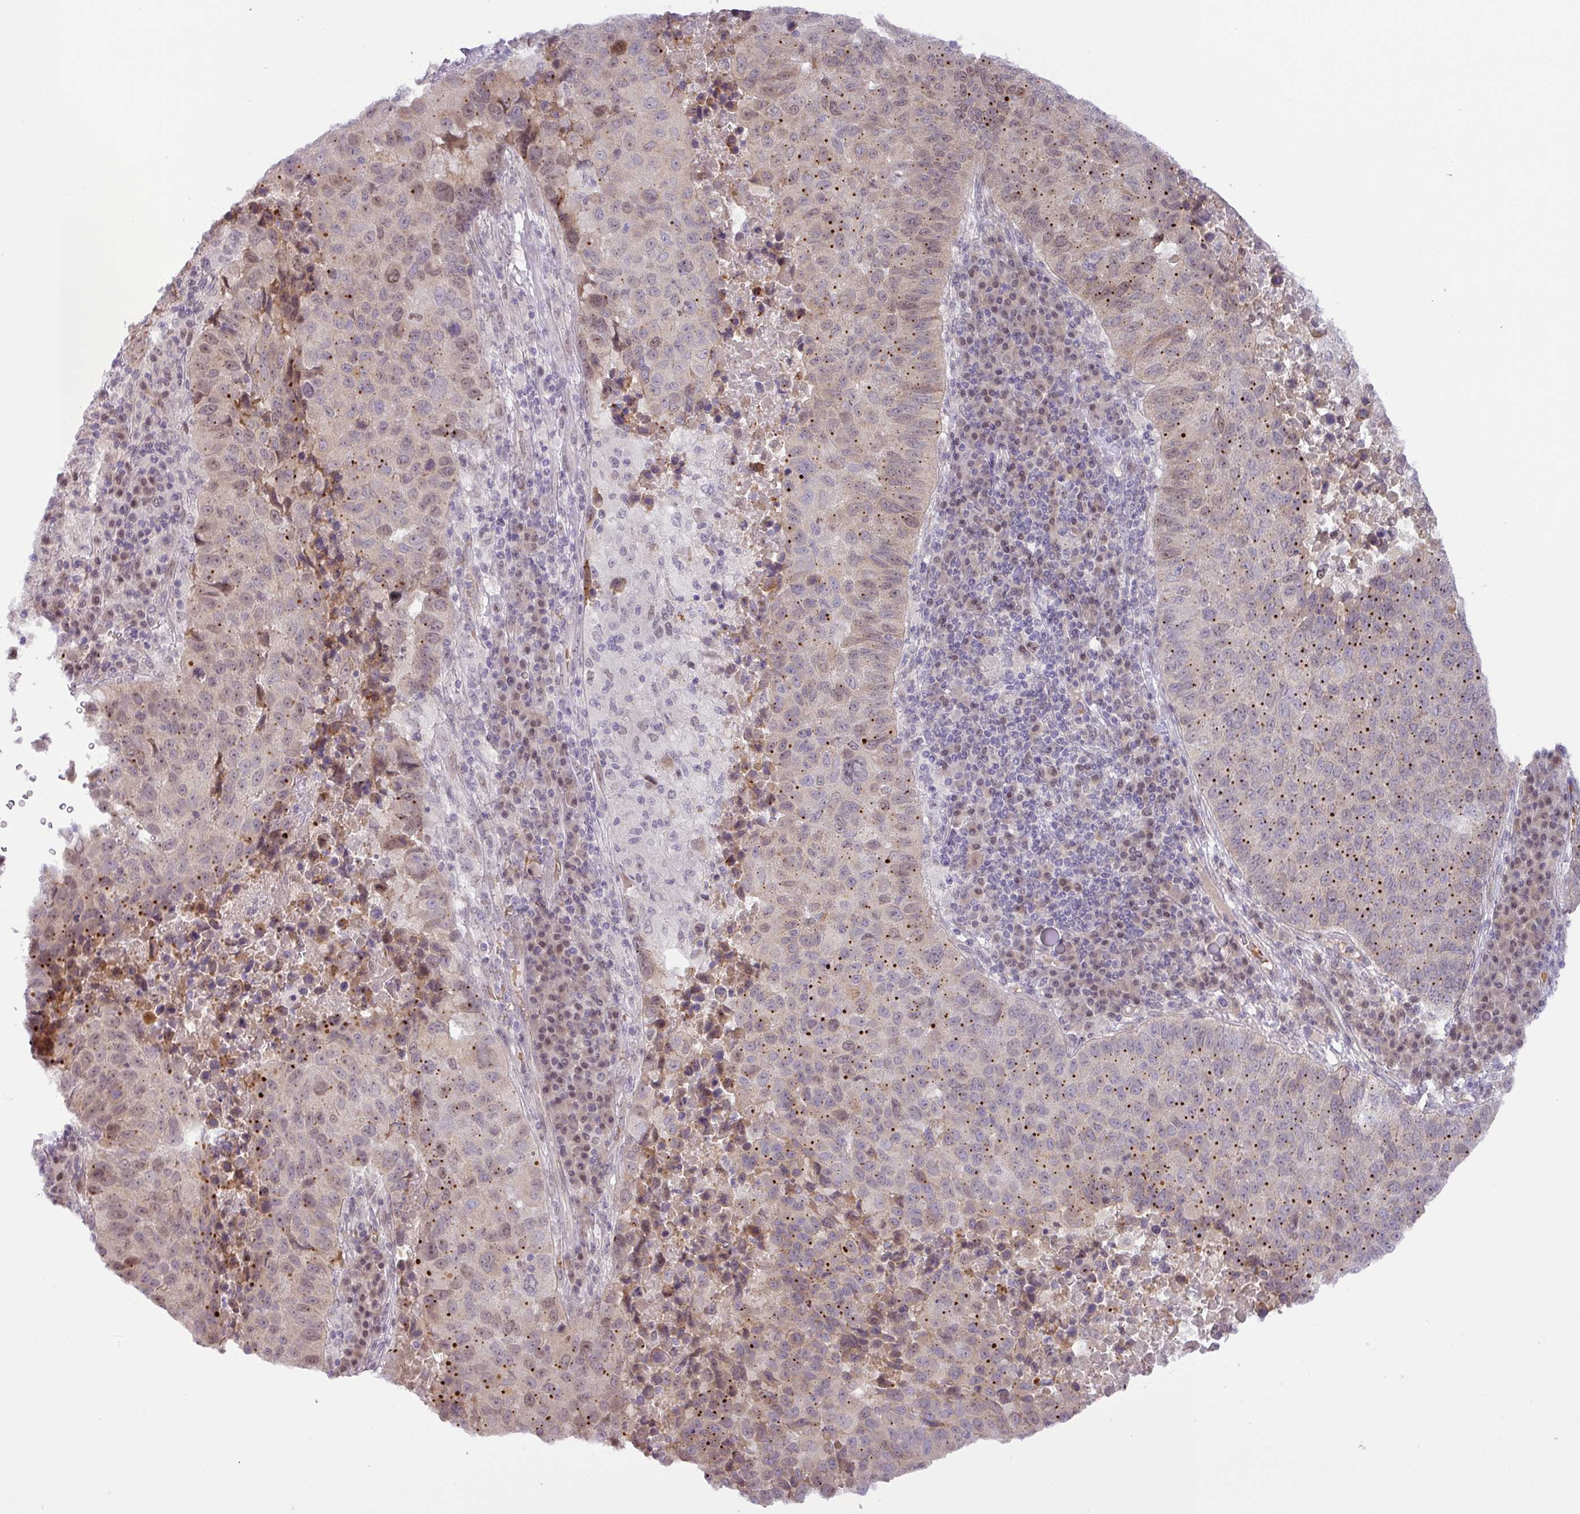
{"staining": {"intensity": "weak", "quantity": "<25%", "location": "nuclear"}, "tissue": "lung cancer", "cell_type": "Tumor cells", "image_type": "cancer", "snomed": [{"axis": "morphology", "description": "Squamous cell carcinoma, NOS"}, {"axis": "topography", "description": "Lung"}], "caption": "A high-resolution histopathology image shows immunohistochemistry (IHC) staining of lung squamous cell carcinoma, which shows no significant staining in tumor cells.", "gene": "PARP2", "patient": {"sex": "male", "age": 73}}